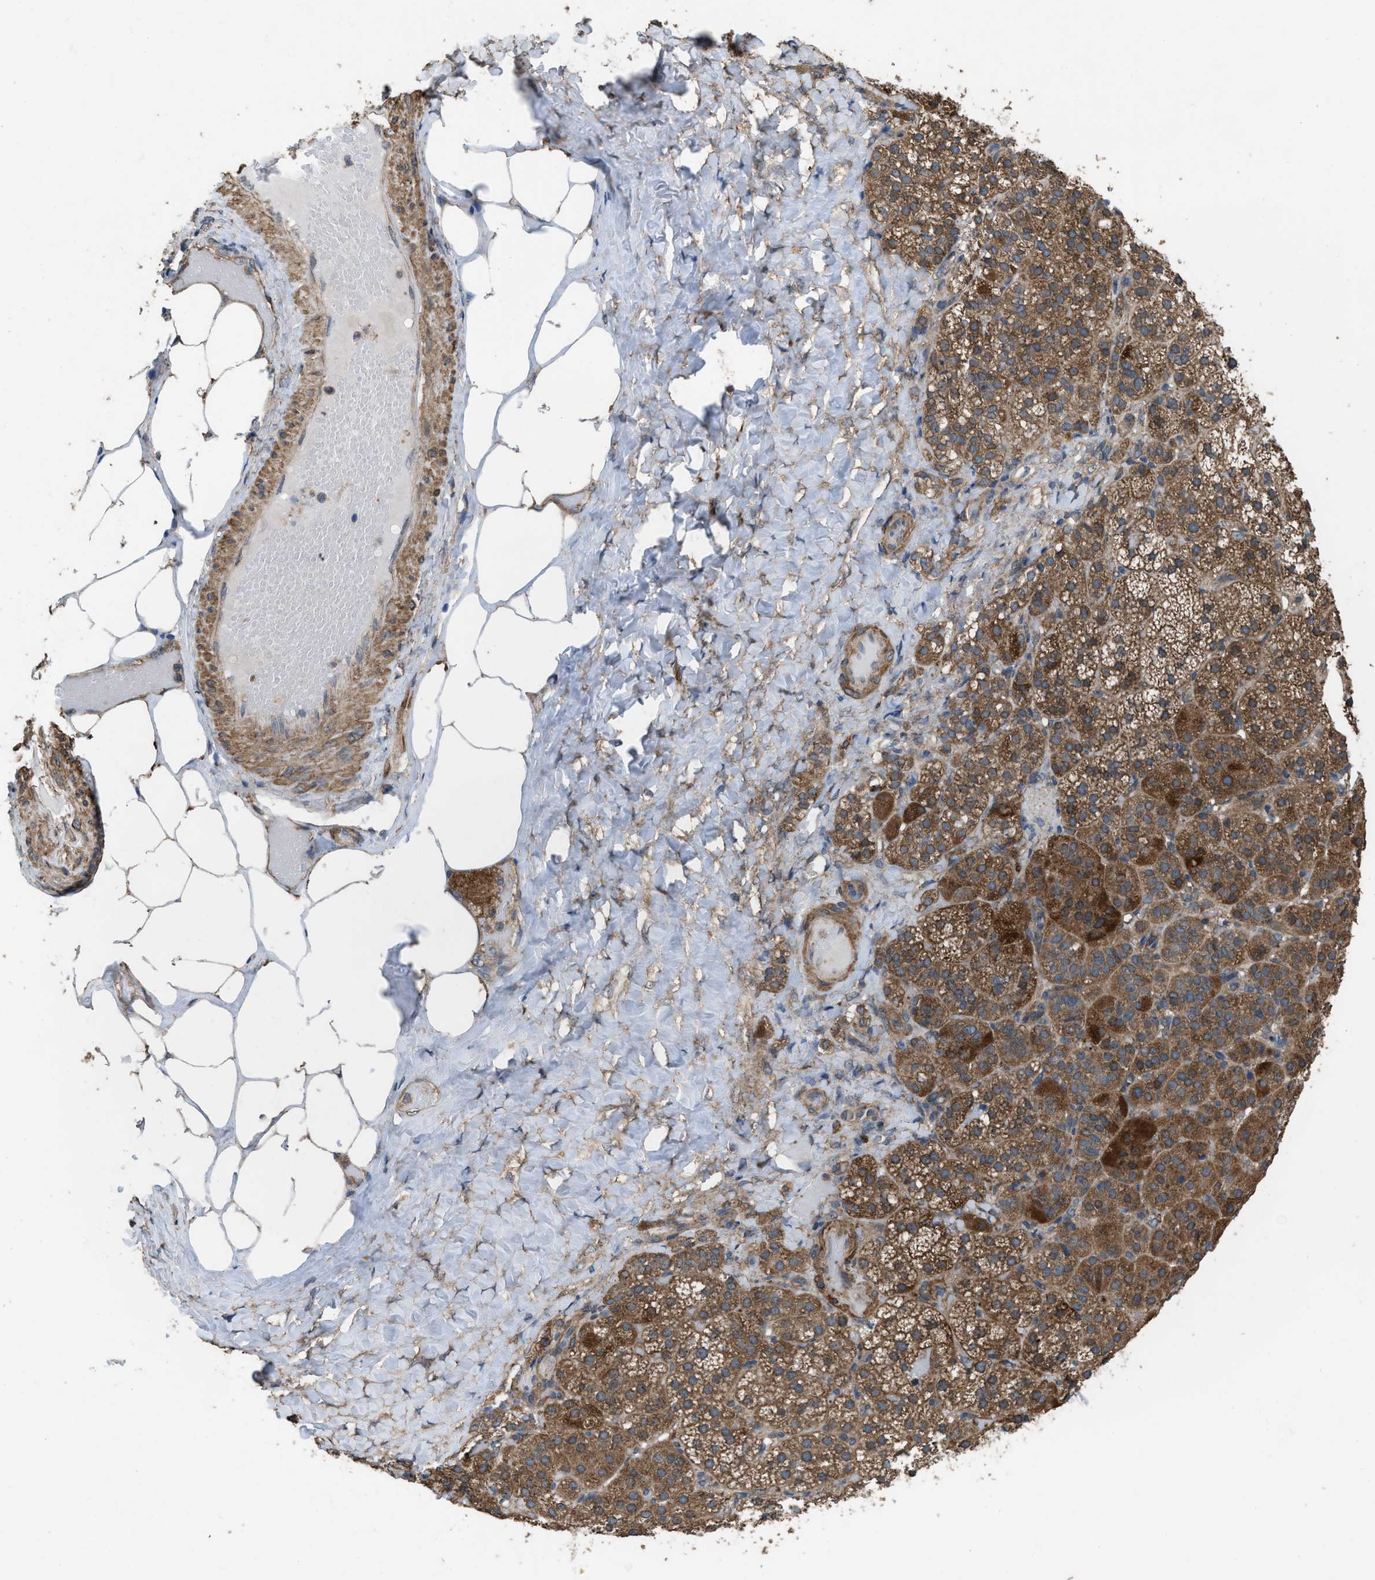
{"staining": {"intensity": "moderate", "quantity": ">75%", "location": "cytoplasmic/membranous"}, "tissue": "adrenal gland", "cell_type": "Glandular cells", "image_type": "normal", "snomed": [{"axis": "morphology", "description": "Normal tissue, NOS"}, {"axis": "topography", "description": "Adrenal gland"}], "caption": "The photomicrograph reveals staining of normal adrenal gland, revealing moderate cytoplasmic/membranous protein staining (brown color) within glandular cells.", "gene": "ARL6", "patient": {"sex": "female", "age": 59}}